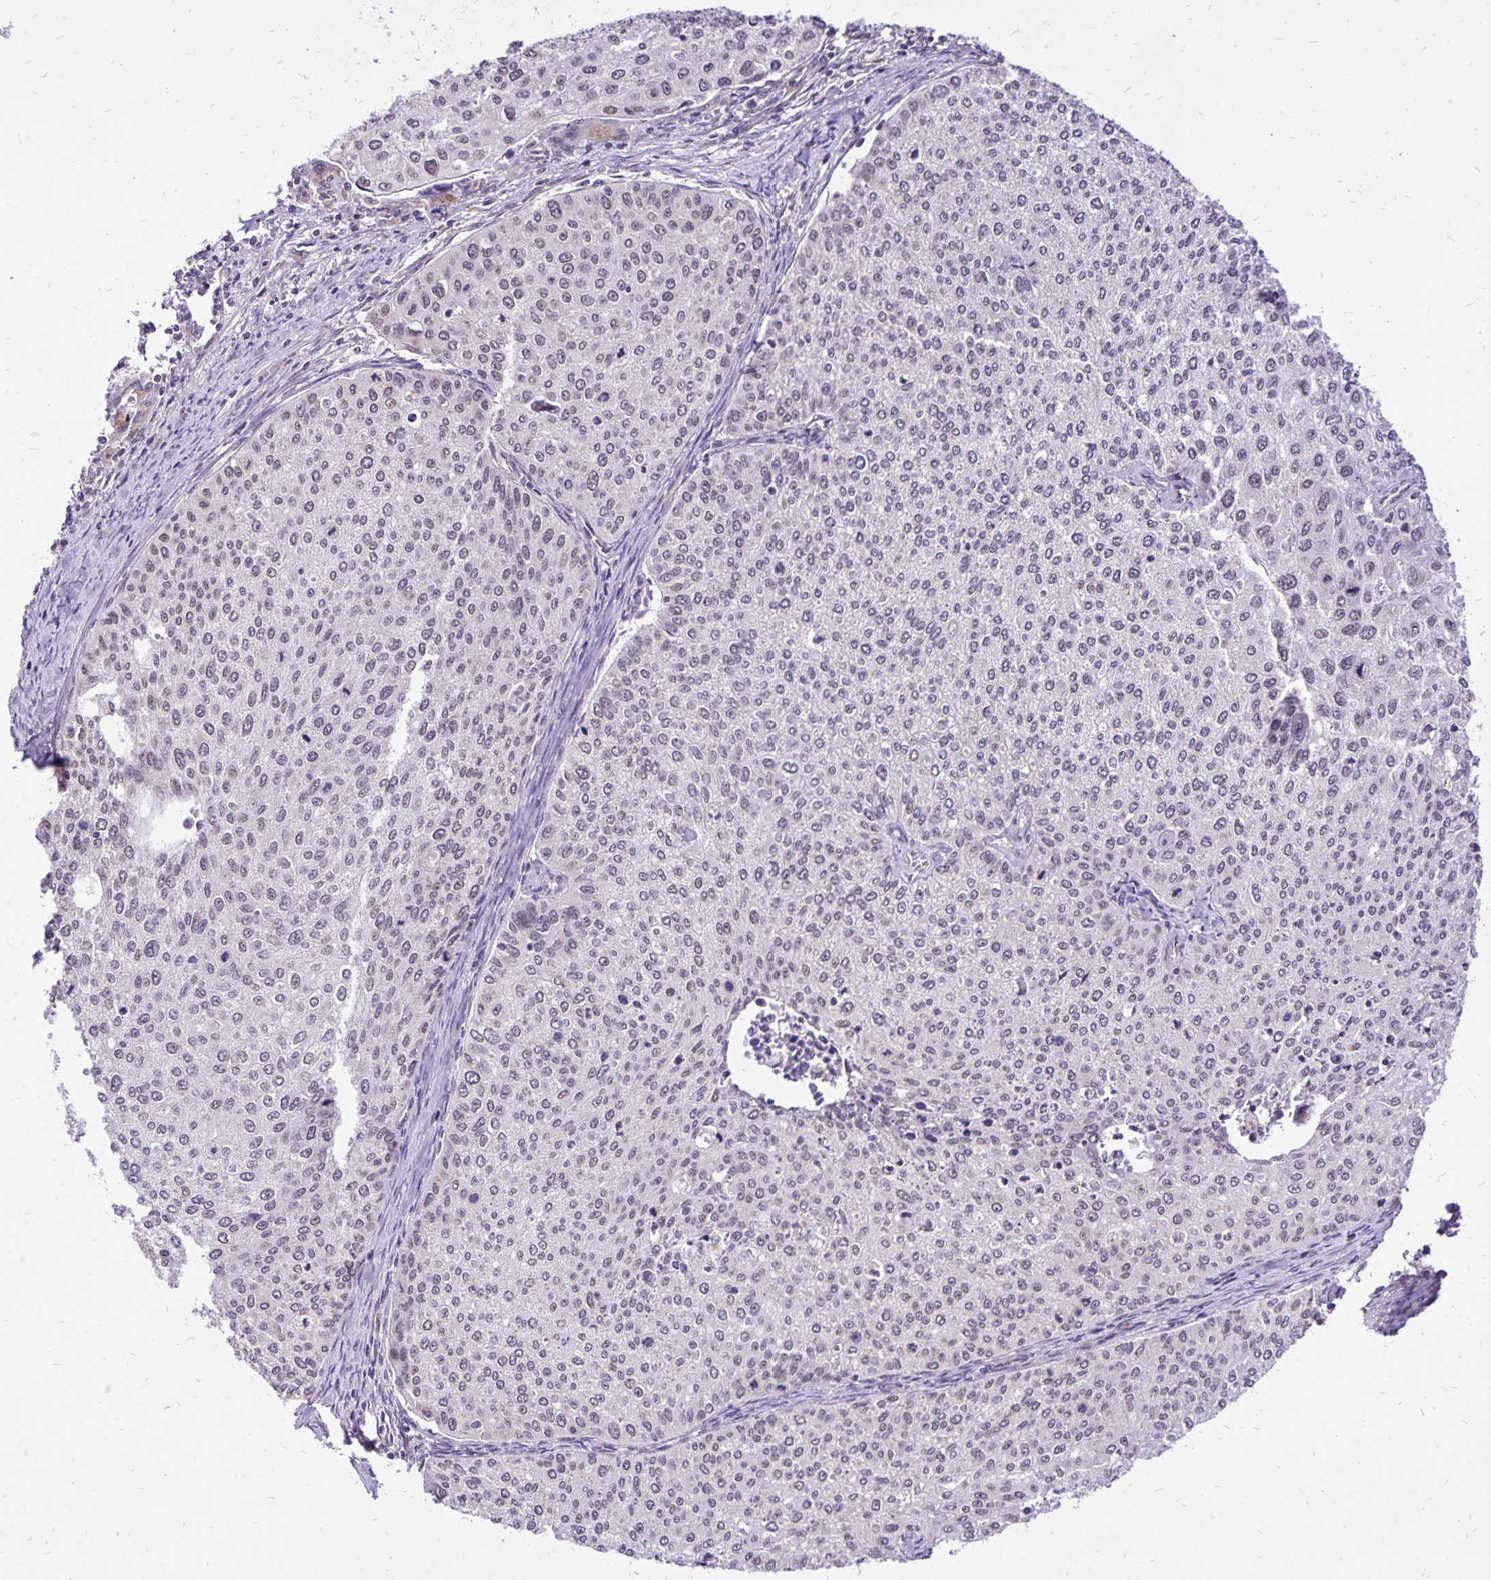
{"staining": {"intensity": "negative", "quantity": "none", "location": "none"}, "tissue": "cervical cancer", "cell_type": "Tumor cells", "image_type": "cancer", "snomed": [{"axis": "morphology", "description": "Squamous cell carcinoma, NOS"}, {"axis": "topography", "description": "Cervix"}], "caption": "This is an IHC micrograph of human cervical cancer (squamous cell carcinoma). There is no expression in tumor cells.", "gene": "GOLGA5", "patient": {"sex": "female", "age": 38}}